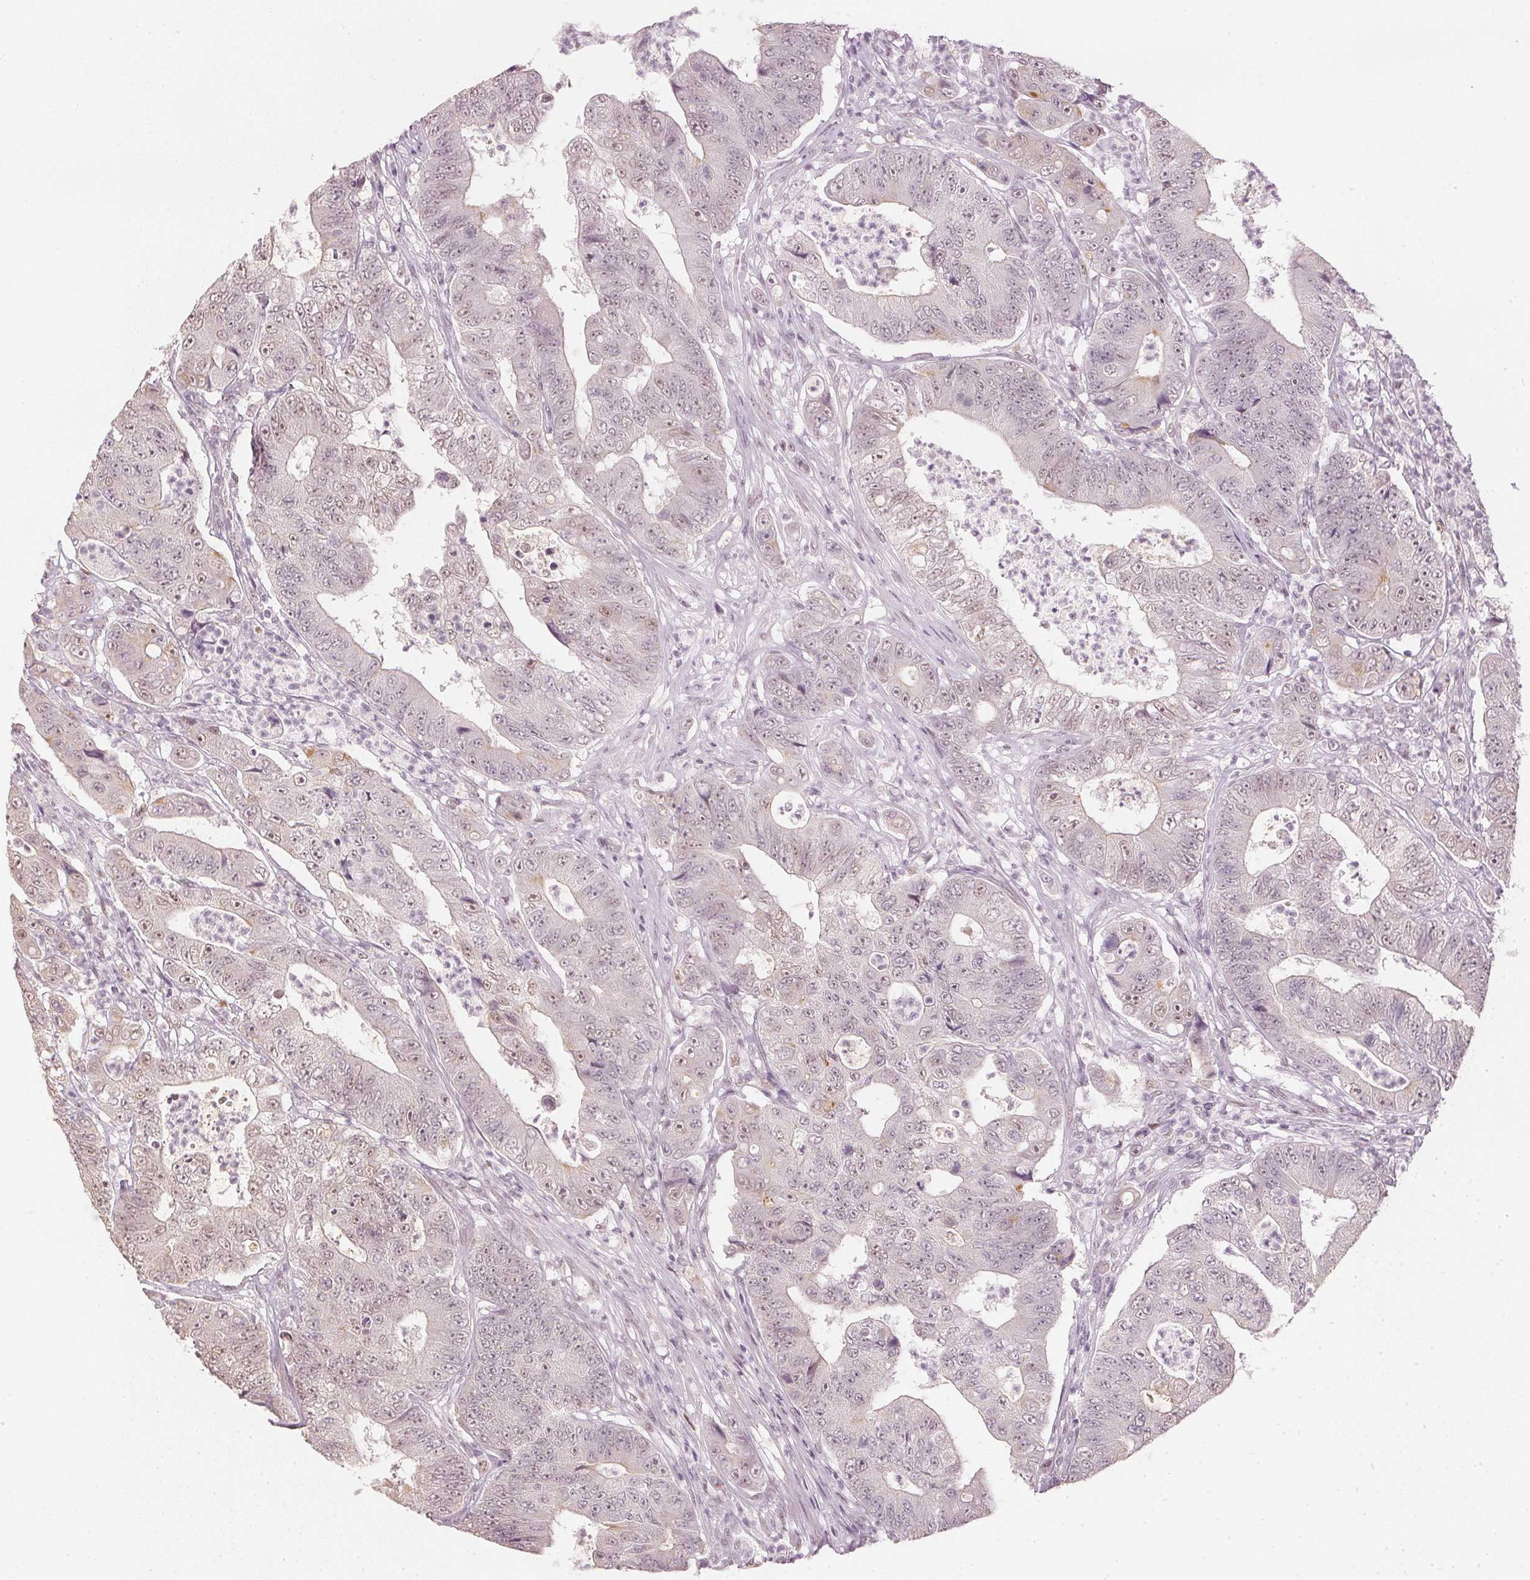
{"staining": {"intensity": "weak", "quantity": "<25%", "location": "nuclear"}, "tissue": "colorectal cancer", "cell_type": "Tumor cells", "image_type": "cancer", "snomed": [{"axis": "morphology", "description": "Adenocarcinoma, NOS"}, {"axis": "topography", "description": "Colon"}], "caption": "Immunohistochemical staining of human colorectal cancer exhibits no significant staining in tumor cells. (Immunohistochemistry, brightfield microscopy, high magnification).", "gene": "SLC39A3", "patient": {"sex": "female", "age": 48}}